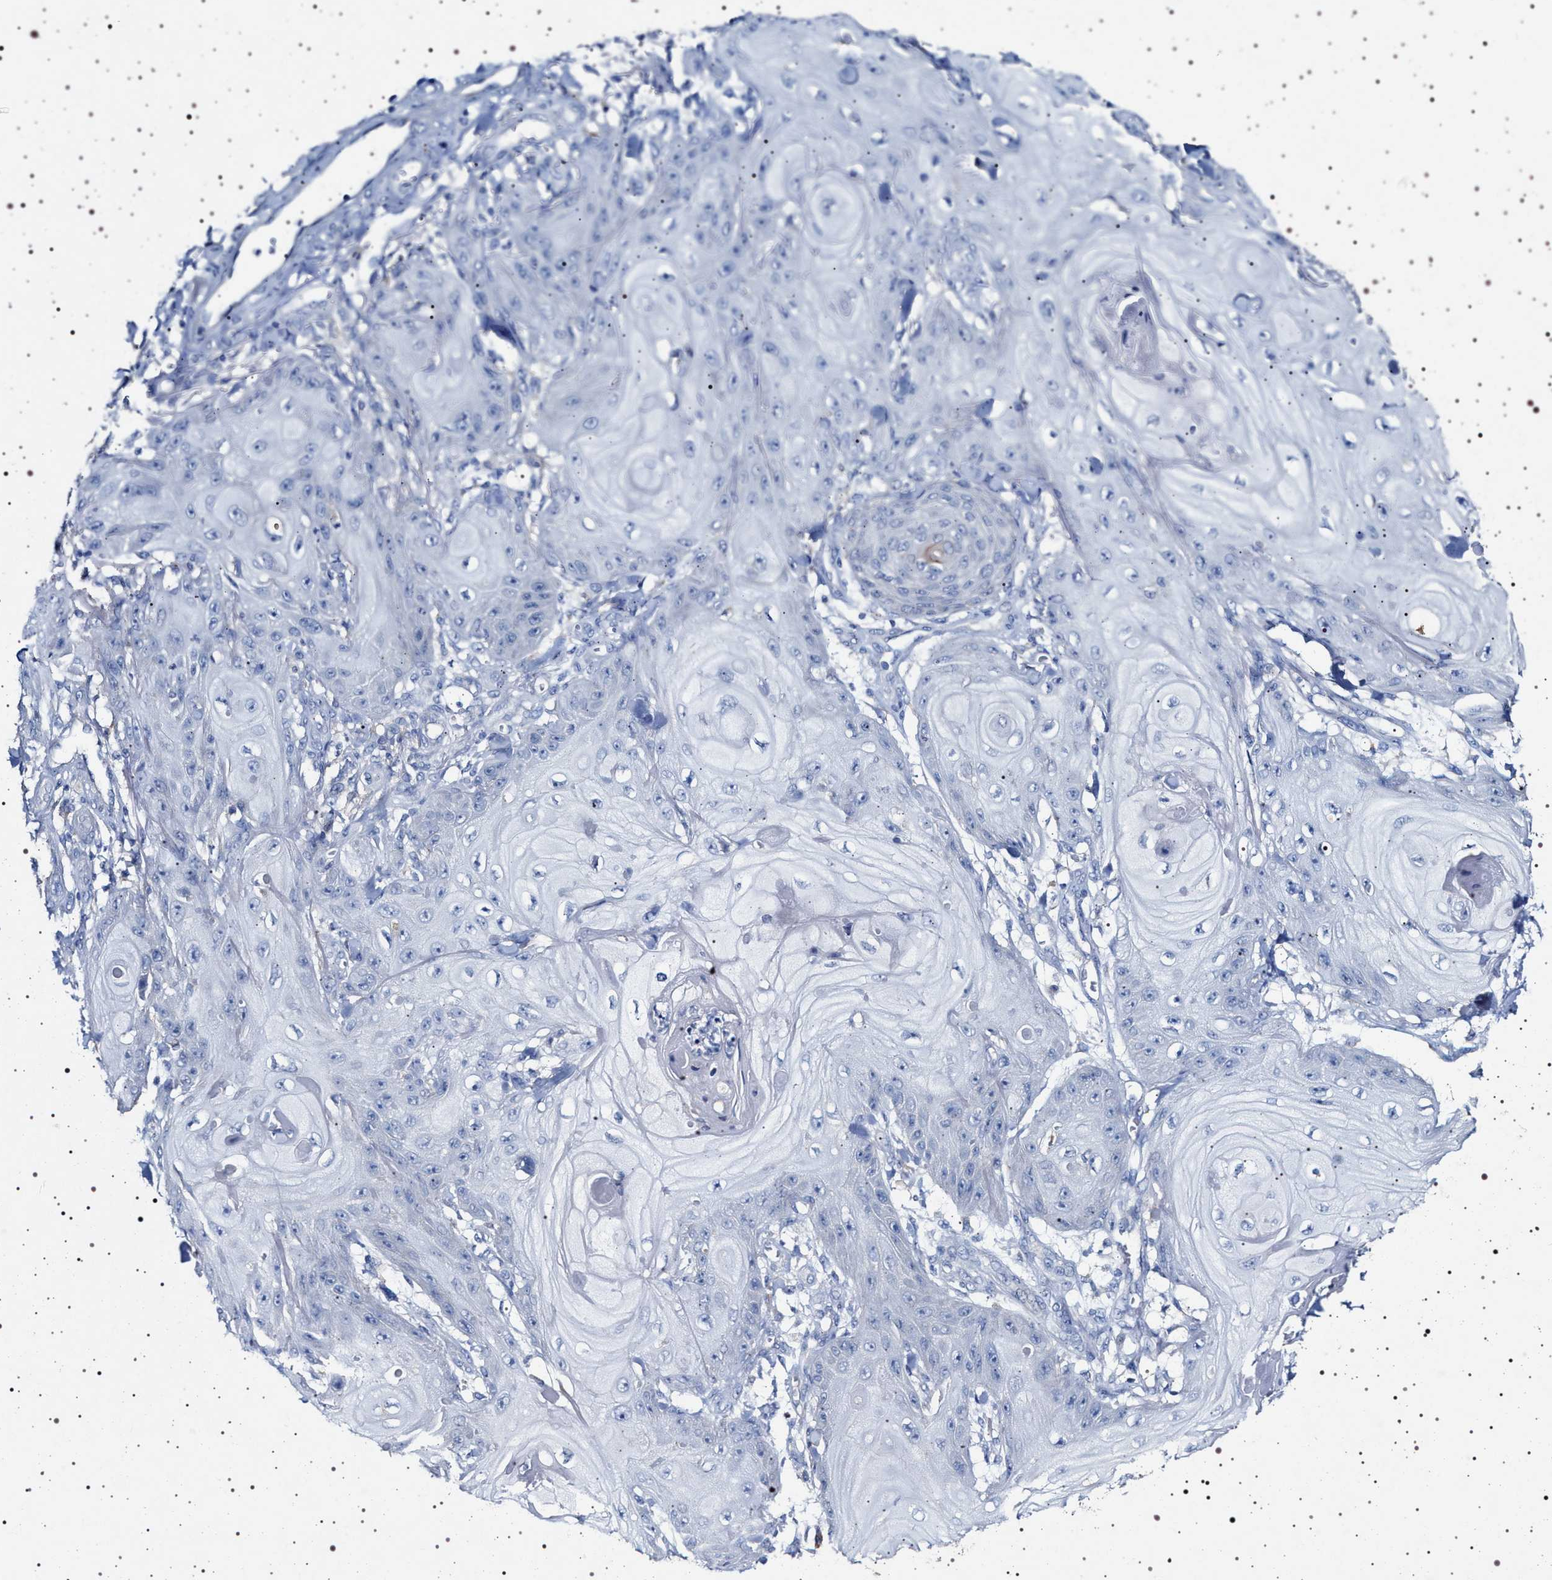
{"staining": {"intensity": "negative", "quantity": "none", "location": "none"}, "tissue": "skin cancer", "cell_type": "Tumor cells", "image_type": "cancer", "snomed": [{"axis": "morphology", "description": "Squamous cell carcinoma, NOS"}, {"axis": "topography", "description": "Skin"}], "caption": "An image of human skin cancer is negative for staining in tumor cells.", "gene": "NAALADL2", "patient": {"sex": "male", "age": 74}}